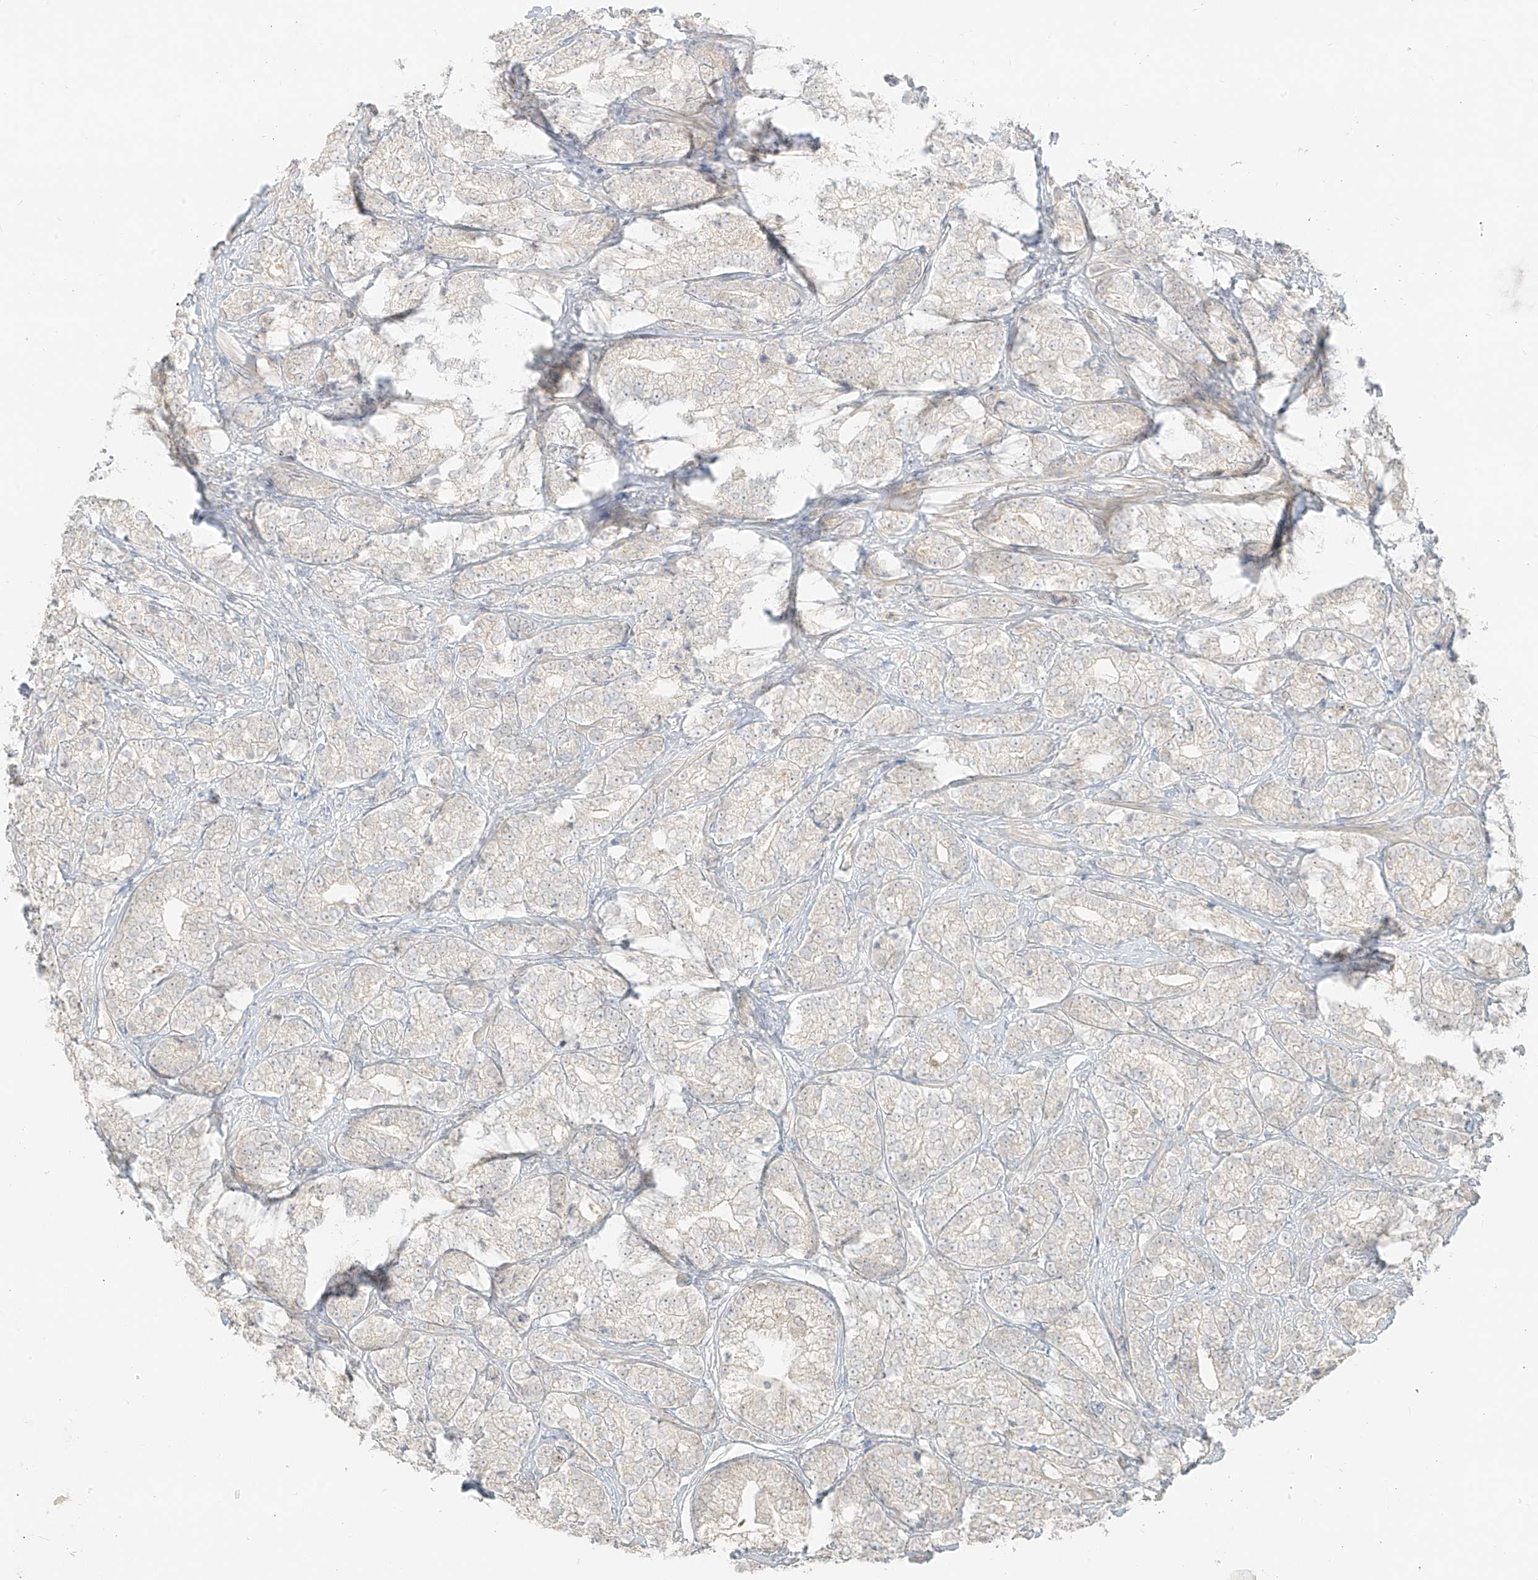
{"staining": {"intensity": "negative", "quantity": "none", "location": "none"}, "tissue": "prostate cancer", "cell_type": "Tumor cells", "image_type": "cancer", "snomed": [{"axis": "morphology", "description": "Adenocarcinoma, High grade"}, {"axis": "topography", "description": "Prostate"}], "caption": "The IHC micrograph has no significant staining in tumor cells of prostate cancer (high-grade adenocarcinoma) tissue. (Immunohistochemistry, brightfield microscopy, high magnification).", "gene": "LIPT1", "patient": {"sex": "male", "age": 69}}